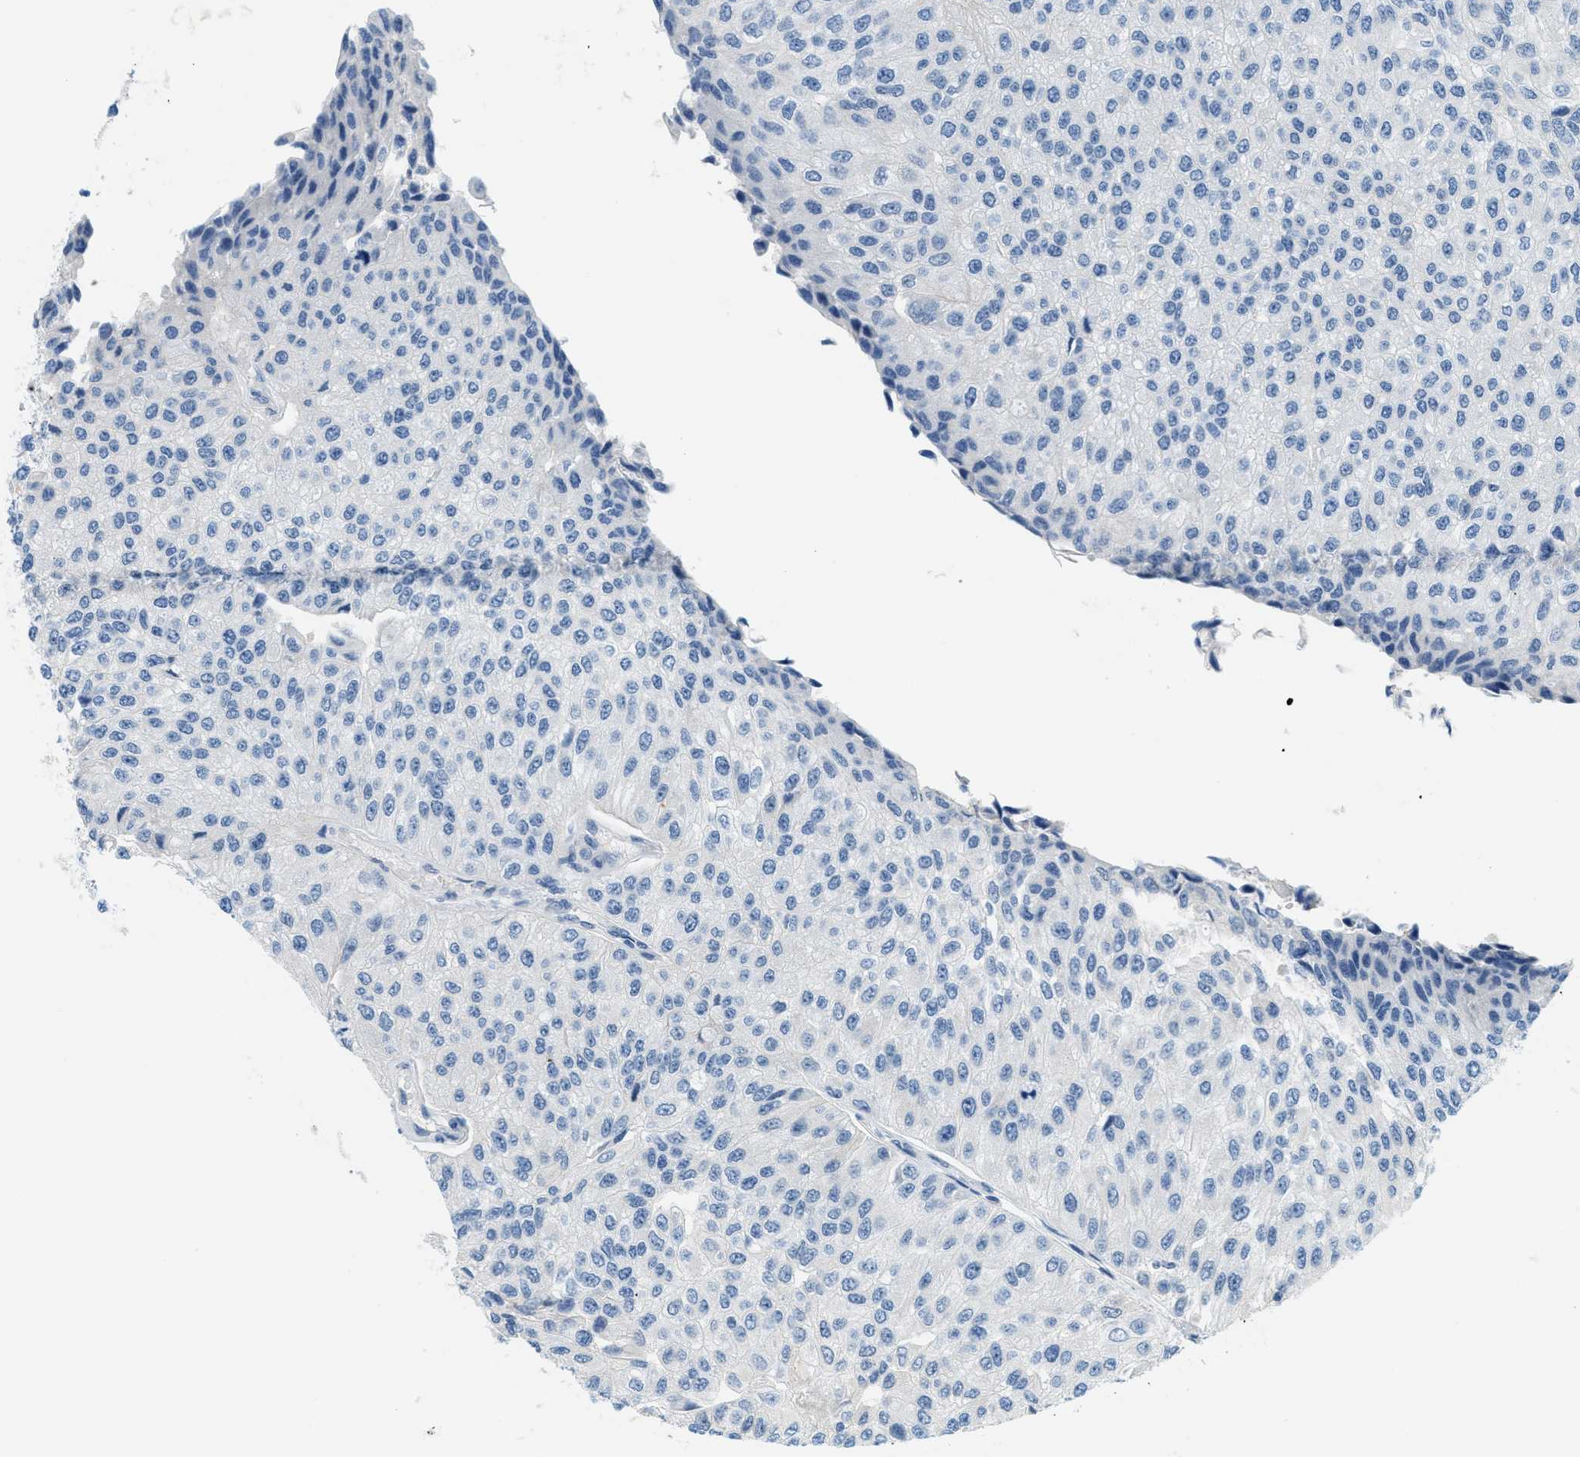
{"staining": {"intensity": "negative", "quantity": "none", "location": "none"}, "tissue": "urothelial cancer", "cell_type": "Tumor cells", "image_type": "cancer", "snomed": [{"axis": "morphology", "description": "Urothelial carcinoma, High grade"}, {"axis": "topography", "description": "Kidney"}, {"axis": "topography", "description": "Urinary bladder"}], "caption": "DAB immunohistochemical staining of urothelial carcinoma (high-grade) reveals no significant staining in tumor cells.", "gene": "CYP4X1", "patient": {"sex": "male", "age": 77}}